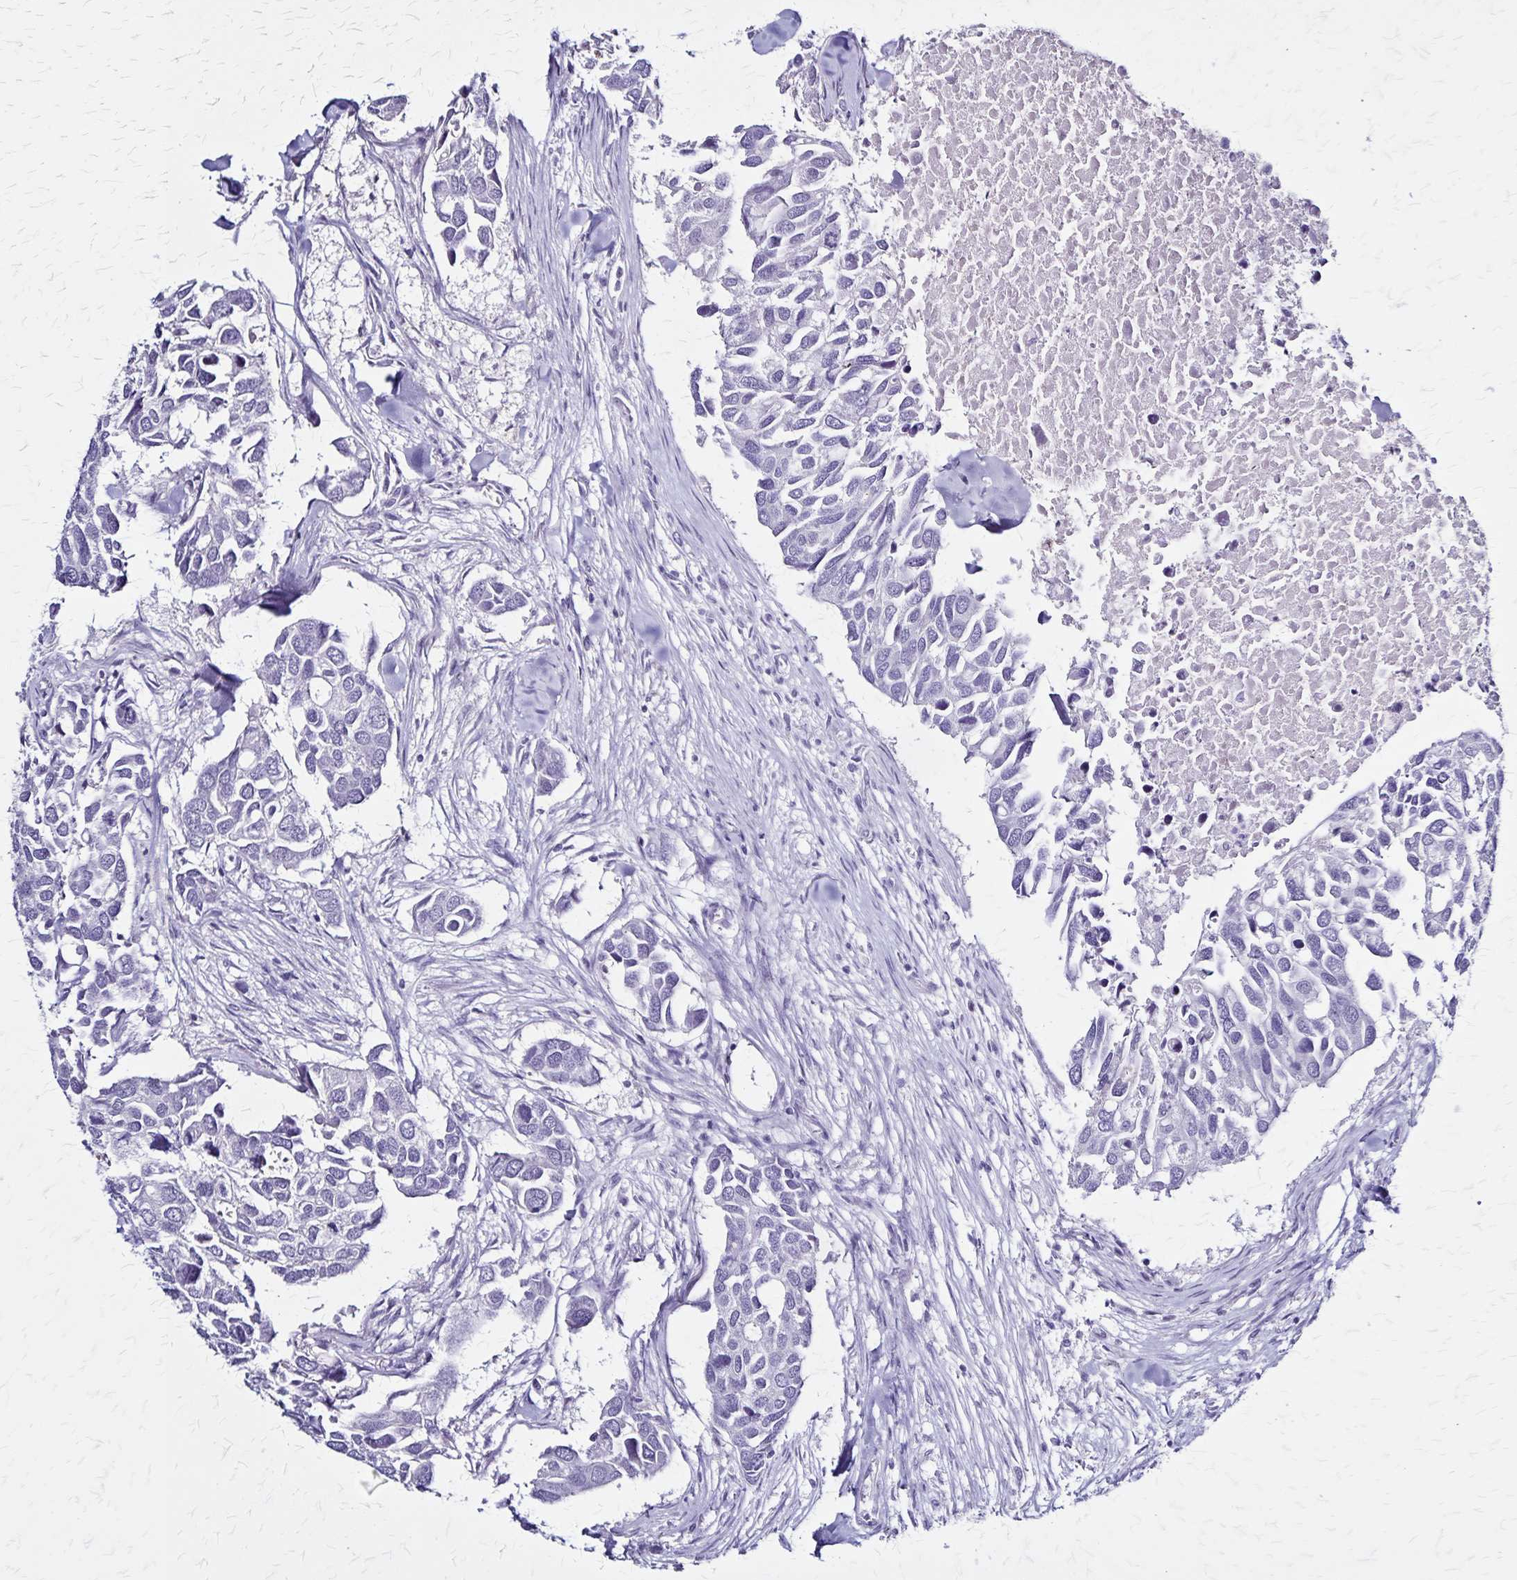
{"staining": {"intensity": "negative", "quantity": "none", "location": "none"}, "tissue": "breast cancer", "cell_type": "Tumor cells", "image_type": "cancer", "snomed": [{"axis": "morphology", "description": "Duct carcinoma"}, {"axis": "topography", "description": "Breast"}], "caption": "Immunohistochemistry photomicrograph of neoplastic tissue: human breast cancer (intraductal carcinoma) stained with DAB reveals no significant protein positivity in tumor cells.", "gene": "PLXNA4", "patient": {"sex": "female", "age": 83}}